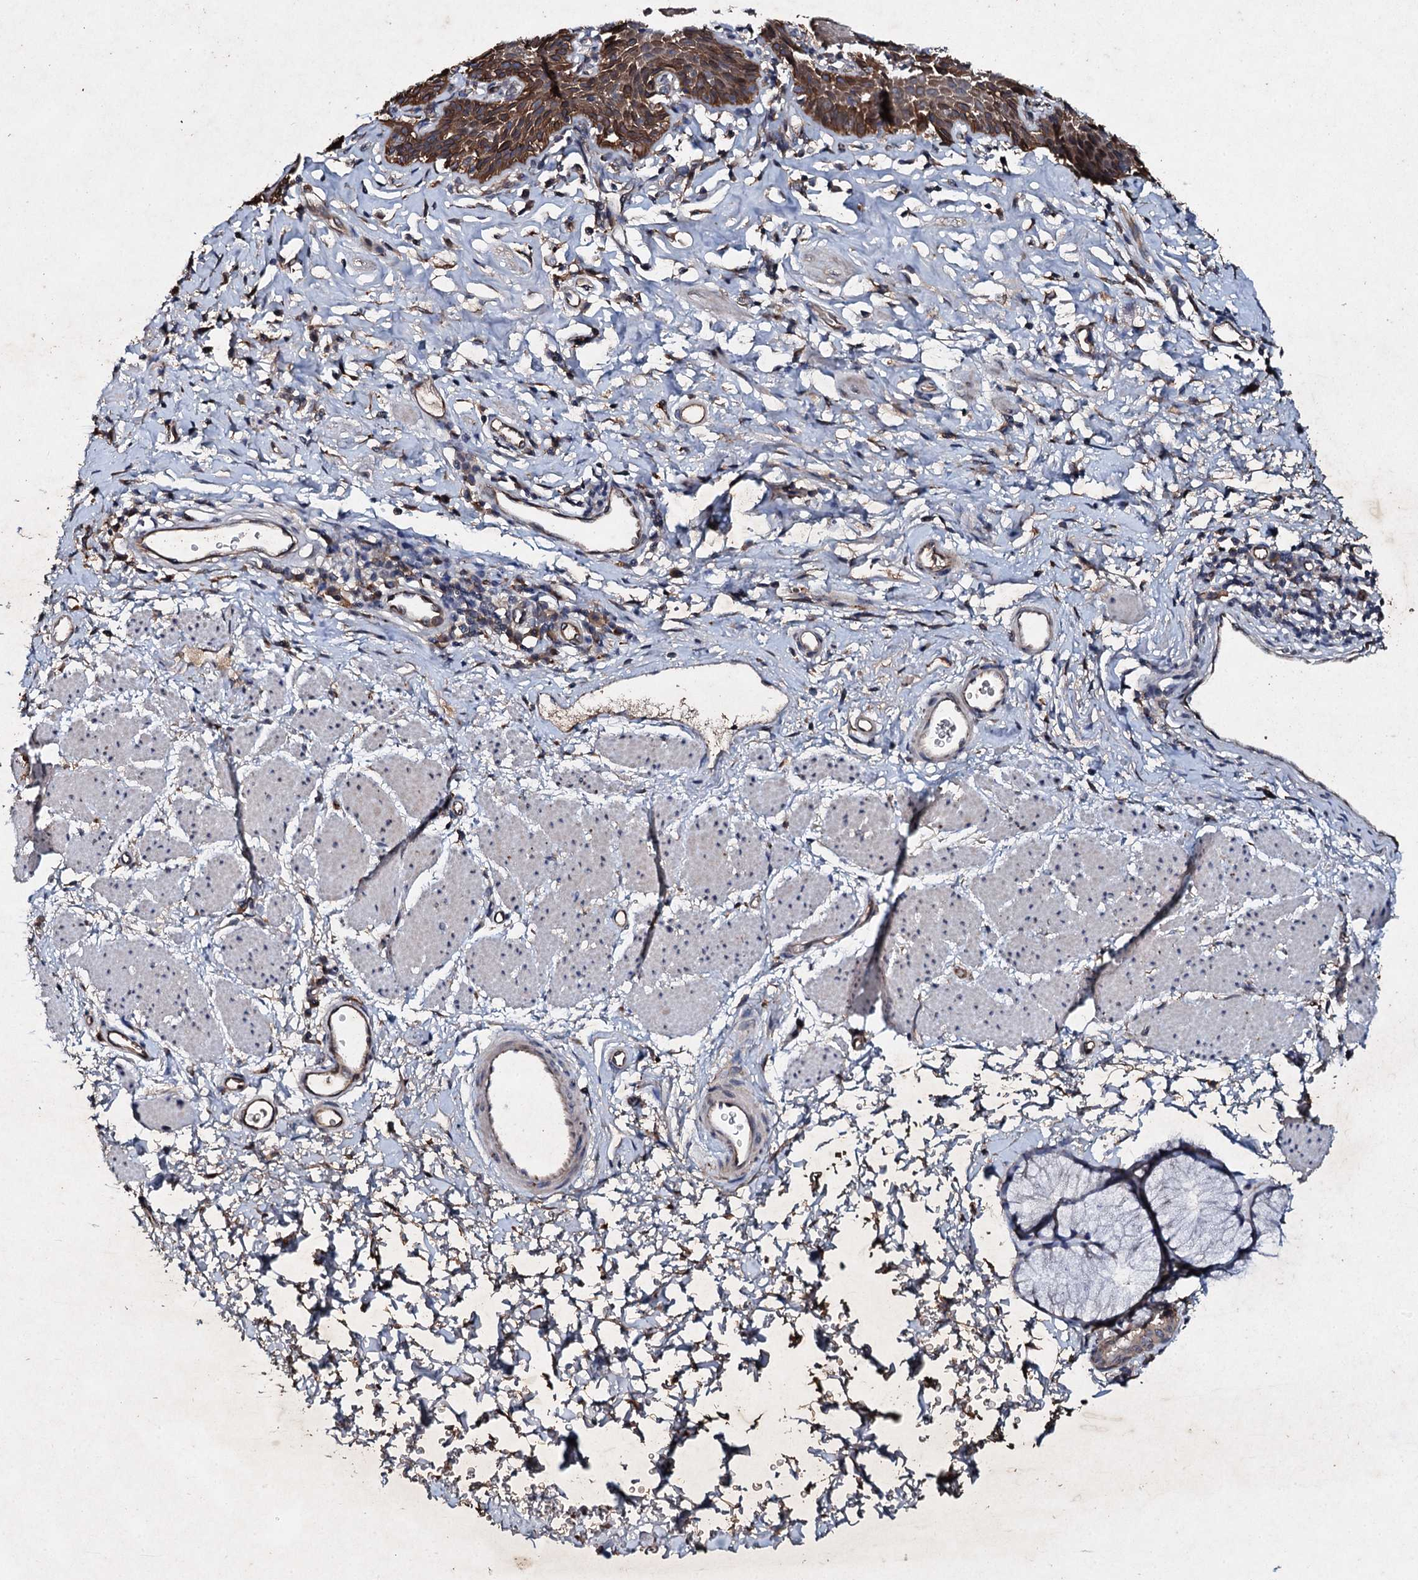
{"staining": {"intensity": "strong", "quantity": ">75%", "location": "cytoplasmic/membranous"}, "tissue": "esophagus", "cell_type": "Squamous epithelial cells", "image_type": "normal", "snomed": [{"axis": "morphology", "description": "Normal tissue, NOS"}, {"axis": "topography", "description": "Esophagus"}], "caption": "About >75% of squamous epithelial cells in benign human esophagus show strong cytoplasmic/membranous protein positivity as visualized by brown immunohistochemical staining.", "gene": "ADAMTS10", "patient": {"sex": "female", "age": 61}}